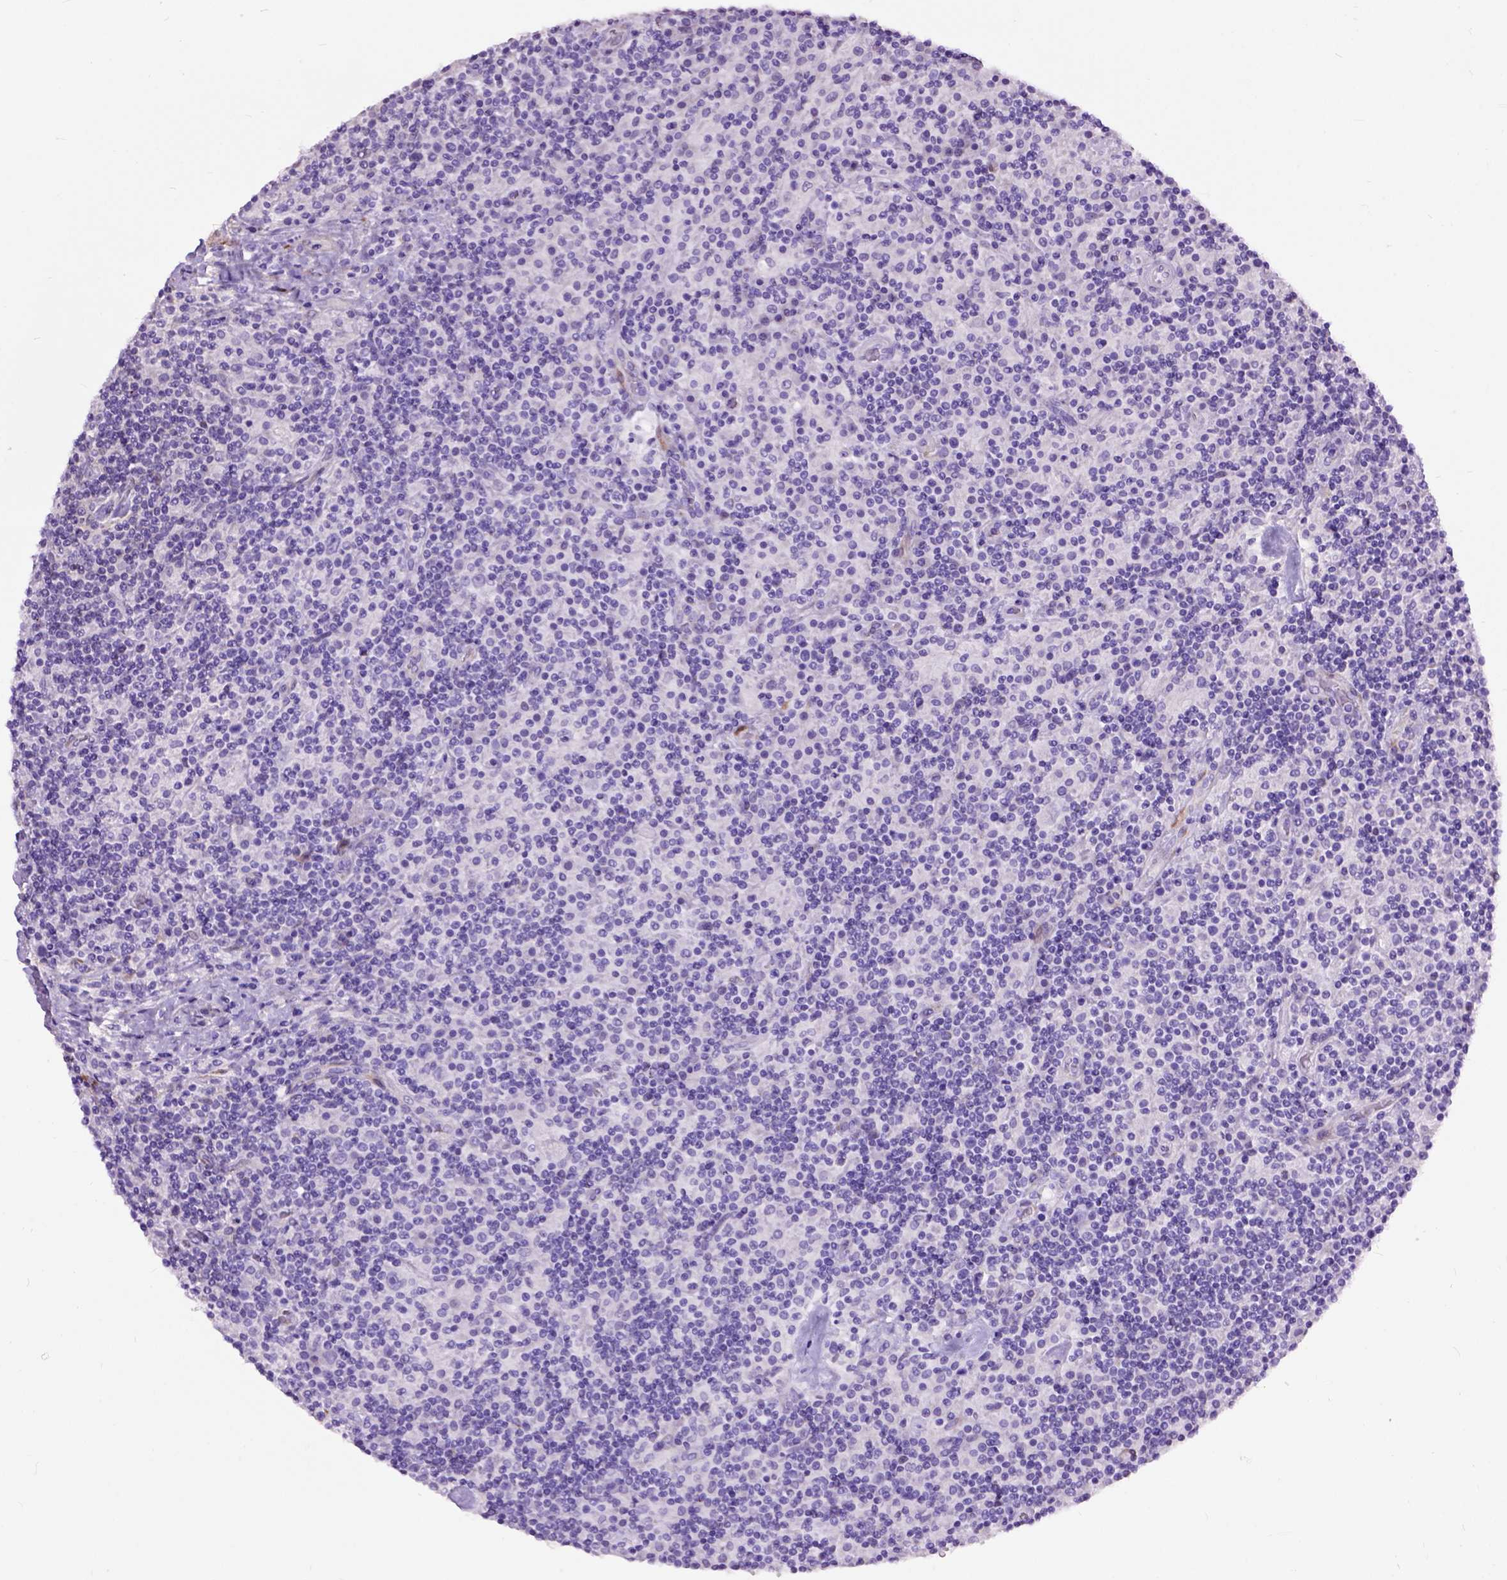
{"staining": {"intensity": "negative", "quantity": "none", "location": "none"}, "tissue": "lymphoma", "cell_type": "Tumor cells", "image_type": "cancer", "snomed": [{"axis": "morphology", "description": "Hodgkin's disease, NOS"}, {"axis": "topography", "description": "Lymph node"}], "caption": "Human Hodgkin's disease stained for a protein using immunohistochemistry exhibits no staining in tumor cells.", "gene": "MAPT", "patient": {"sex": "male", "age": 70}}